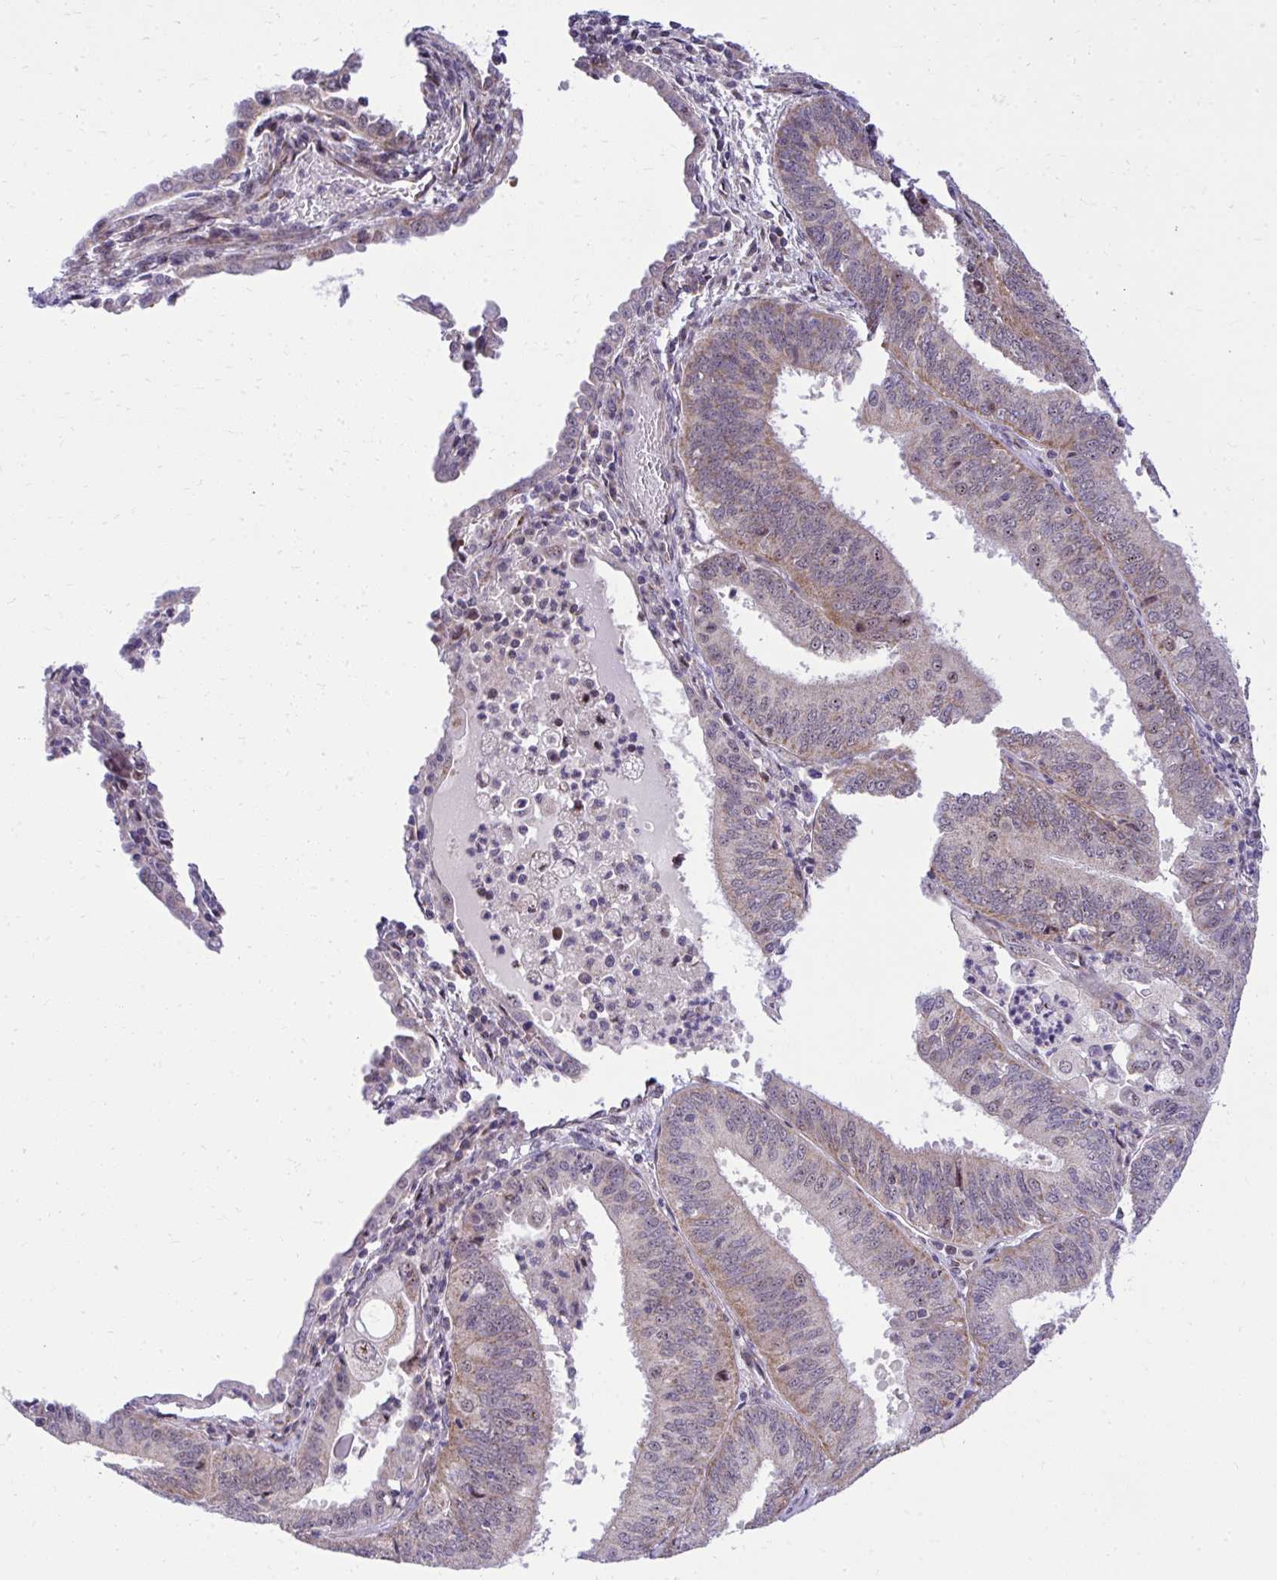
{"staining": {"intensity": "weak", "quantity": "<25%", "location": "cytoplasmic/membranous"}, "tissue": "cervical cancer", "cell_type": "Tumor cells", "image_type": "cancer", "snomed": [{"axis": "morphology", "description": "Adenocarcinoma, NOS"}, {"axis": "topography", "description": "Cervix"}], "caption": "Protein analysis of cervical cancer reveals no significant expression in tumor cells.", "gene": "GPRIN3", "patient": {"sex": "female", "age": 56}}